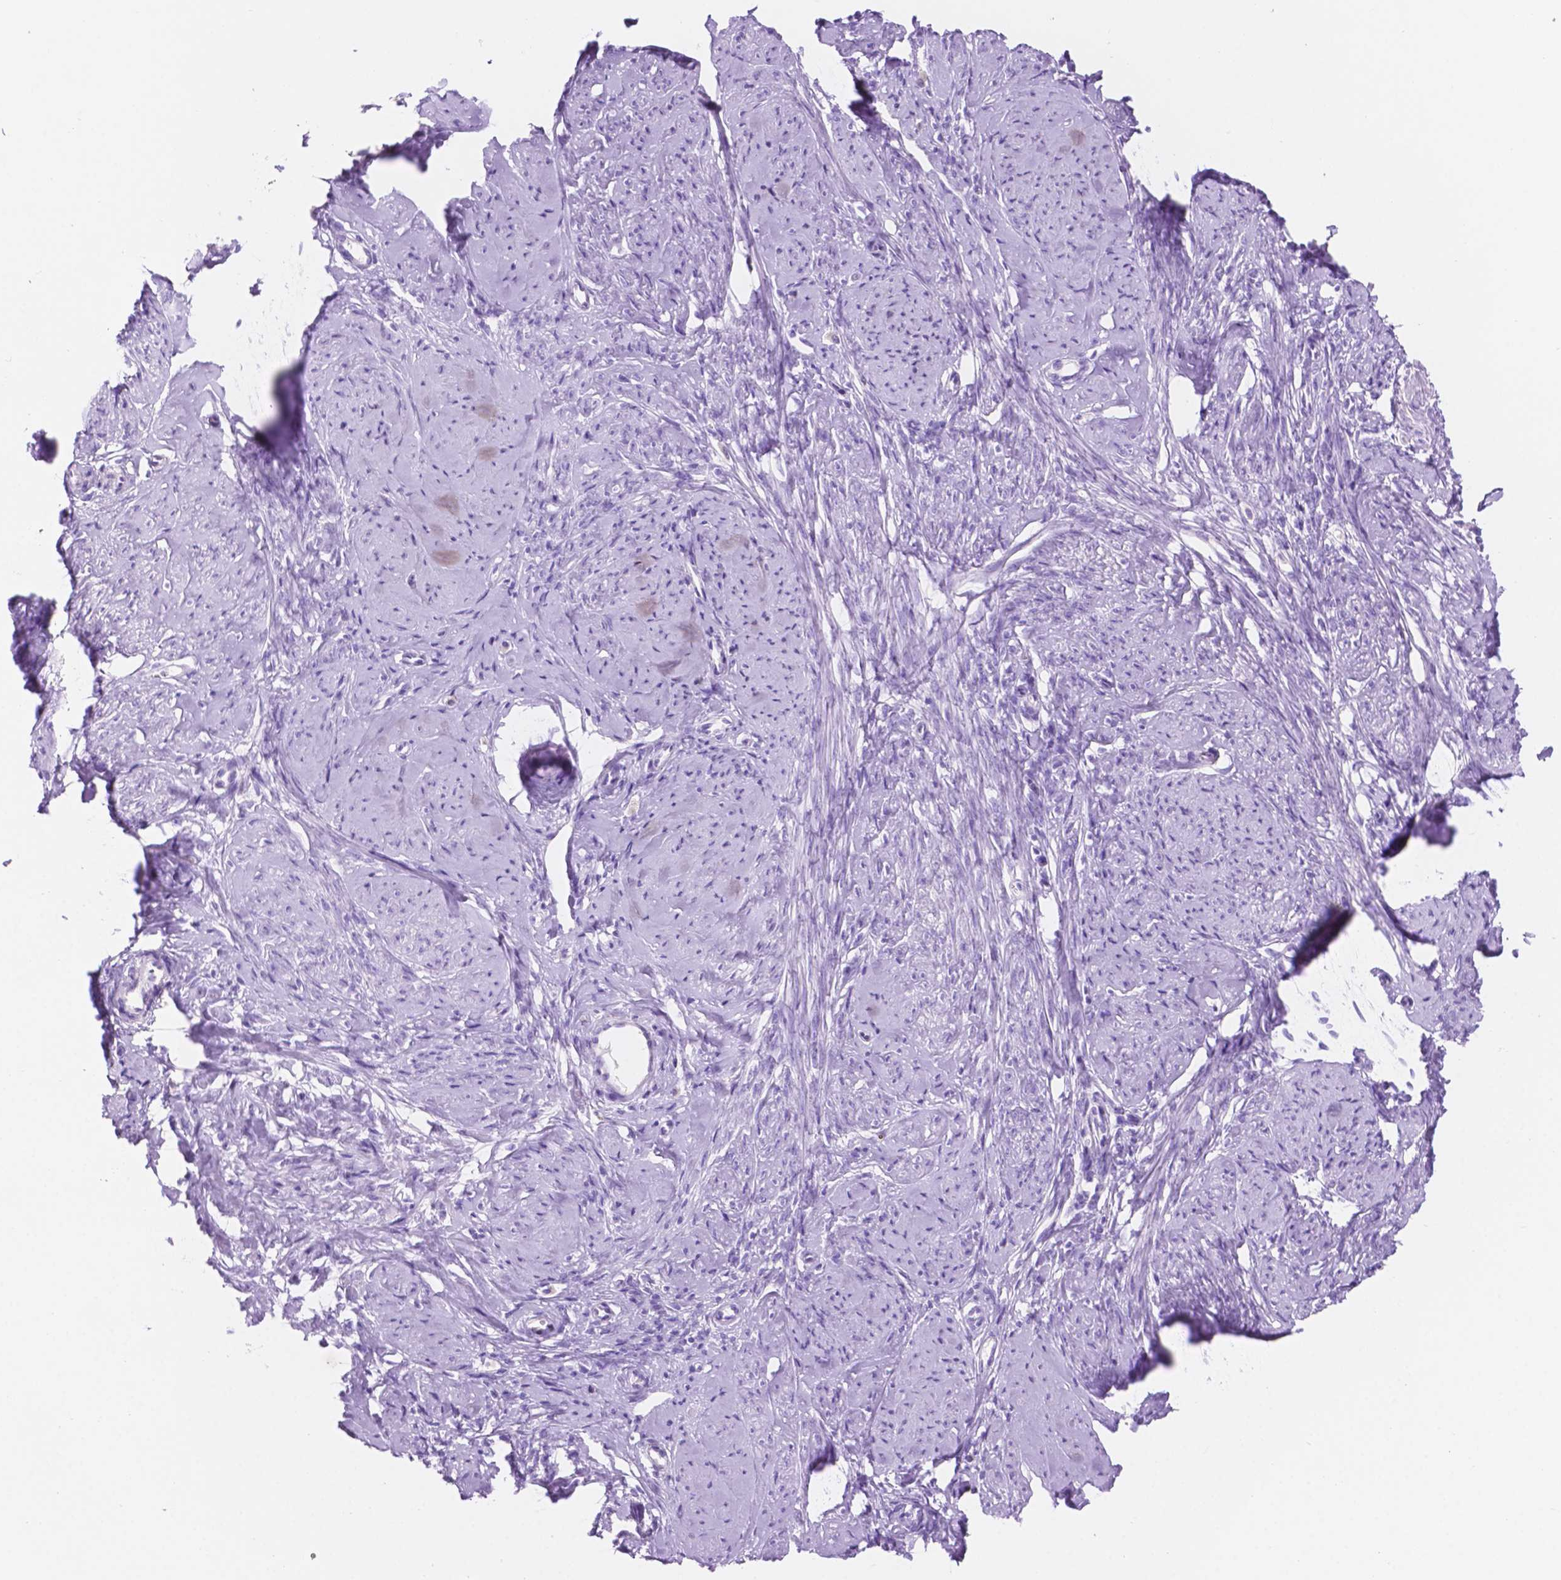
{"staining": {"intensity": "negative", "quantity": "none", "location": "none"}, "tissue": "smooth muscle", "cell_type": "Smooth muscle cells", "image_type": "normal", "snomed": [{"axis": "morphology", "description": "Normal tissue, NOS"}, {"axis": "topography", "description": "Smooth muscle"}], "caption": "IHC photomicrograph of normal smooth muscle: human smooth muscle stained with DAB exhibits no significant protein positivity in smooth muscle cells.", "gene": "IGFN1", "patient": {"sex": "female", "age": 48}}